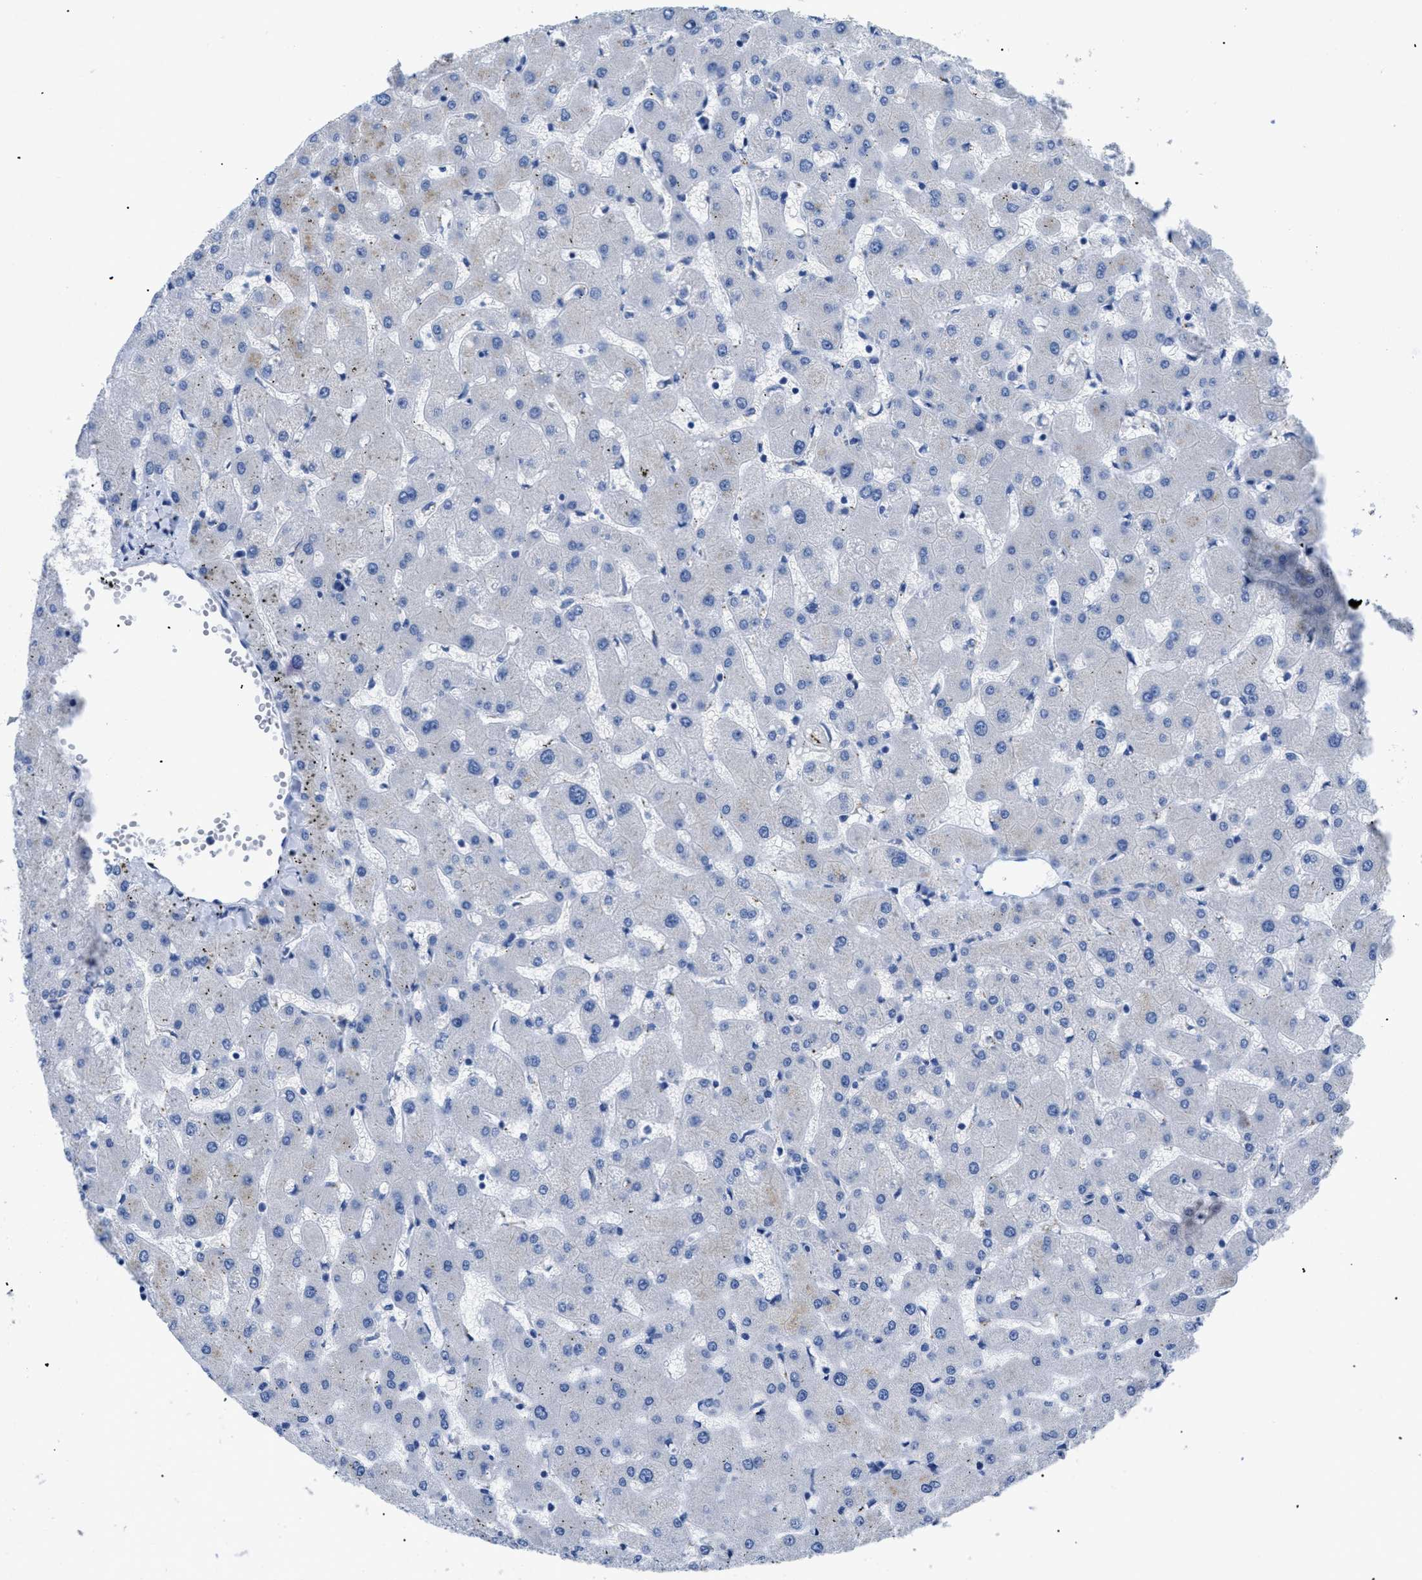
{"staining": {"intensity": "negative", "quantity": "none", "location": "none"}, "tissue": "liver", "cell_type": "Cholangiocytes", "image_type": "normal", "snomed": [{"axis": "morphology", "description": "Normal tissue, NOS"}, {"axis": "topography", "description": "Liver"}], "caption": "There is no significant expression in cholangiocytes of liver. (Brightfield microscopy of DAB (3,3'-diaminobenzidine) IHC at high magnification).", "gene": "APOBEC2", "patient": {"sex": "female", "age": 63}}